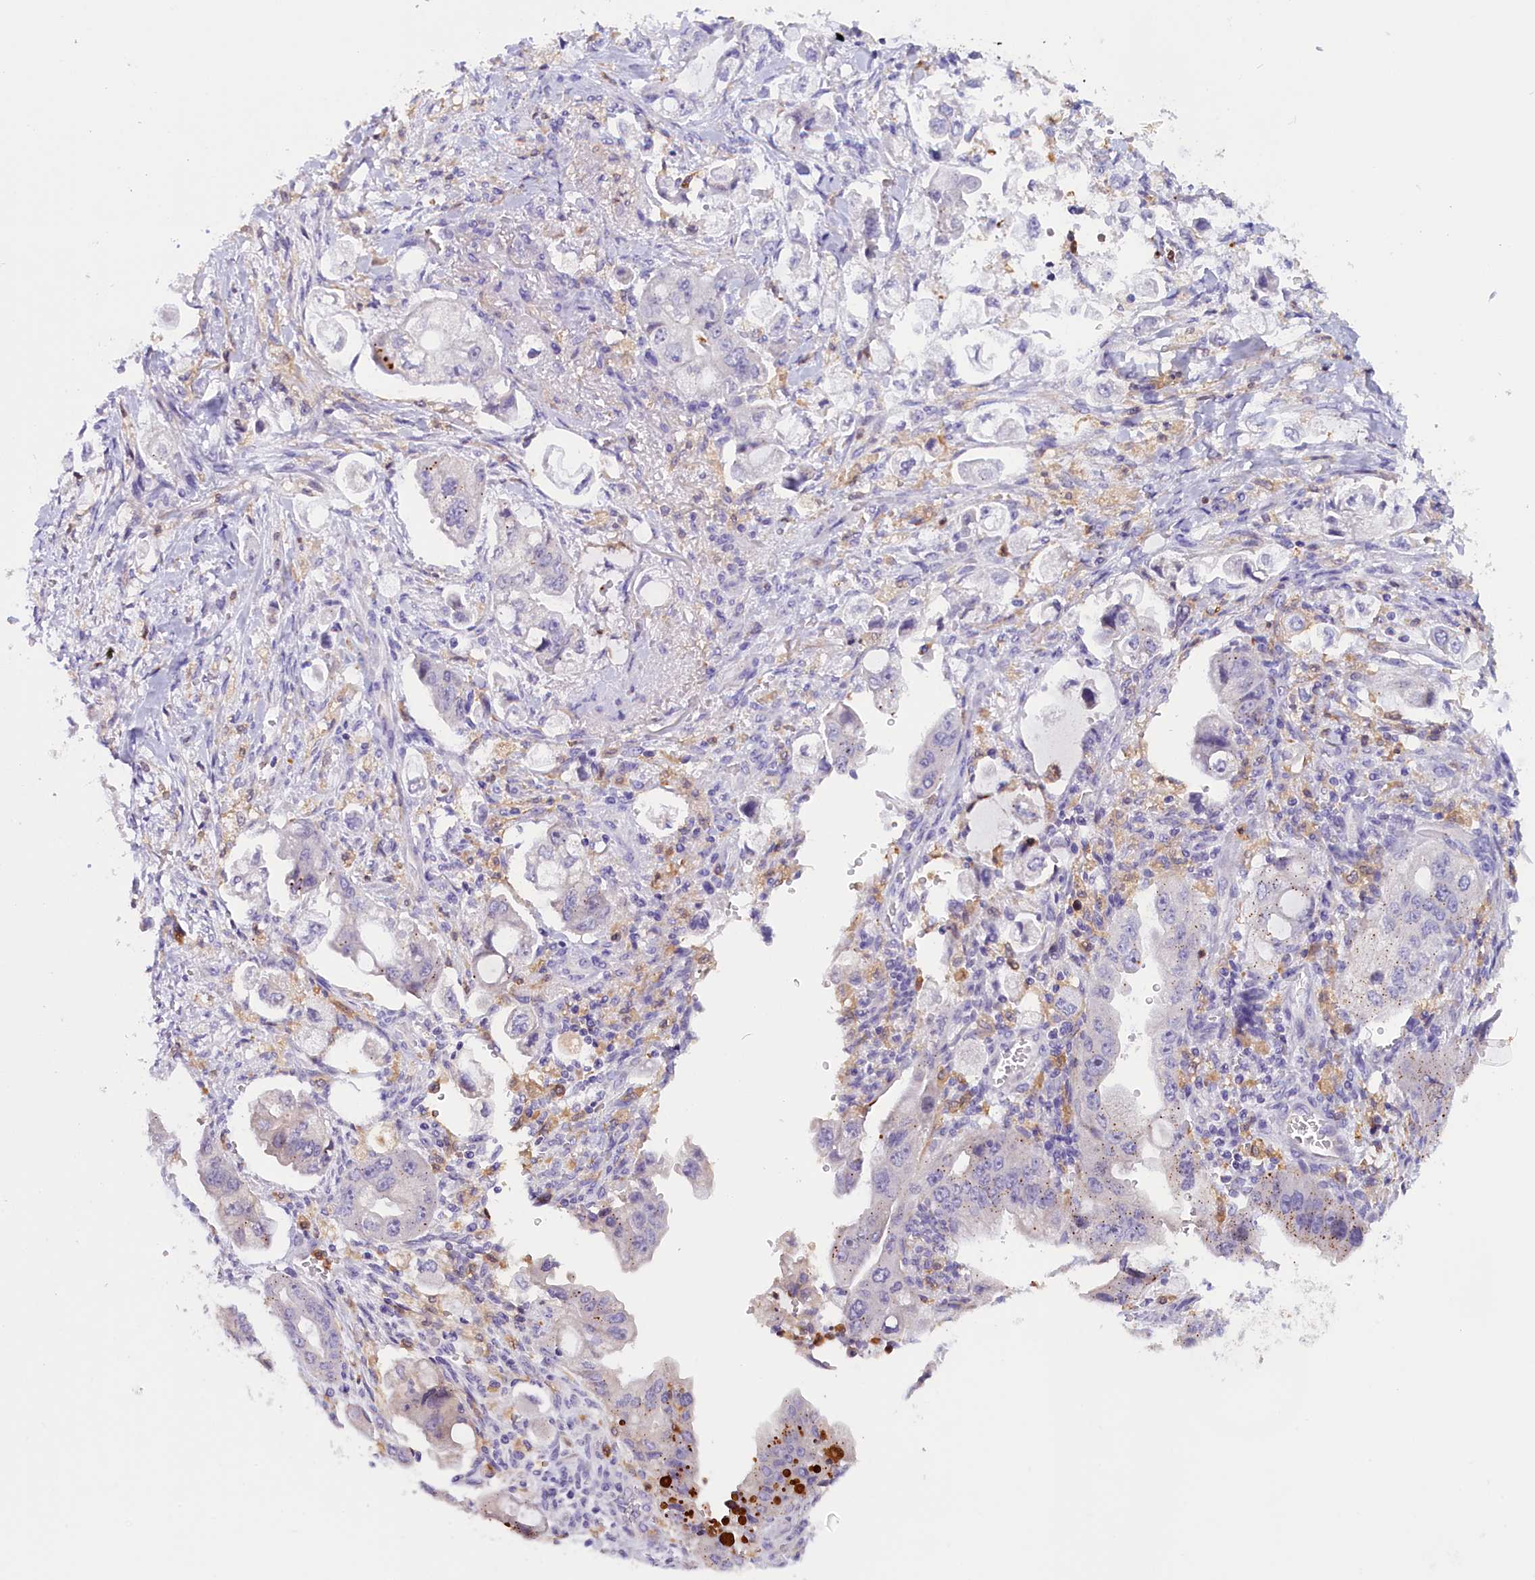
{"staining": {"intensity": "negative", "quantity": "none", "location": "none"}, "tissue": "stomach cancer", "cell_type": "Tumor cells", "image_type": "cancer", "snomed": [{"axis": "morphology", "description": "Adenocarcinoma, NOS"}, {"axis": "topography", "description": "Stomach"}], "caption": "IHC of adenocarcinoma (stomach) shows no positivity in tumor cells.", "gene": "FAM149B1", "patient": {"sex": "male", "age": 62}}